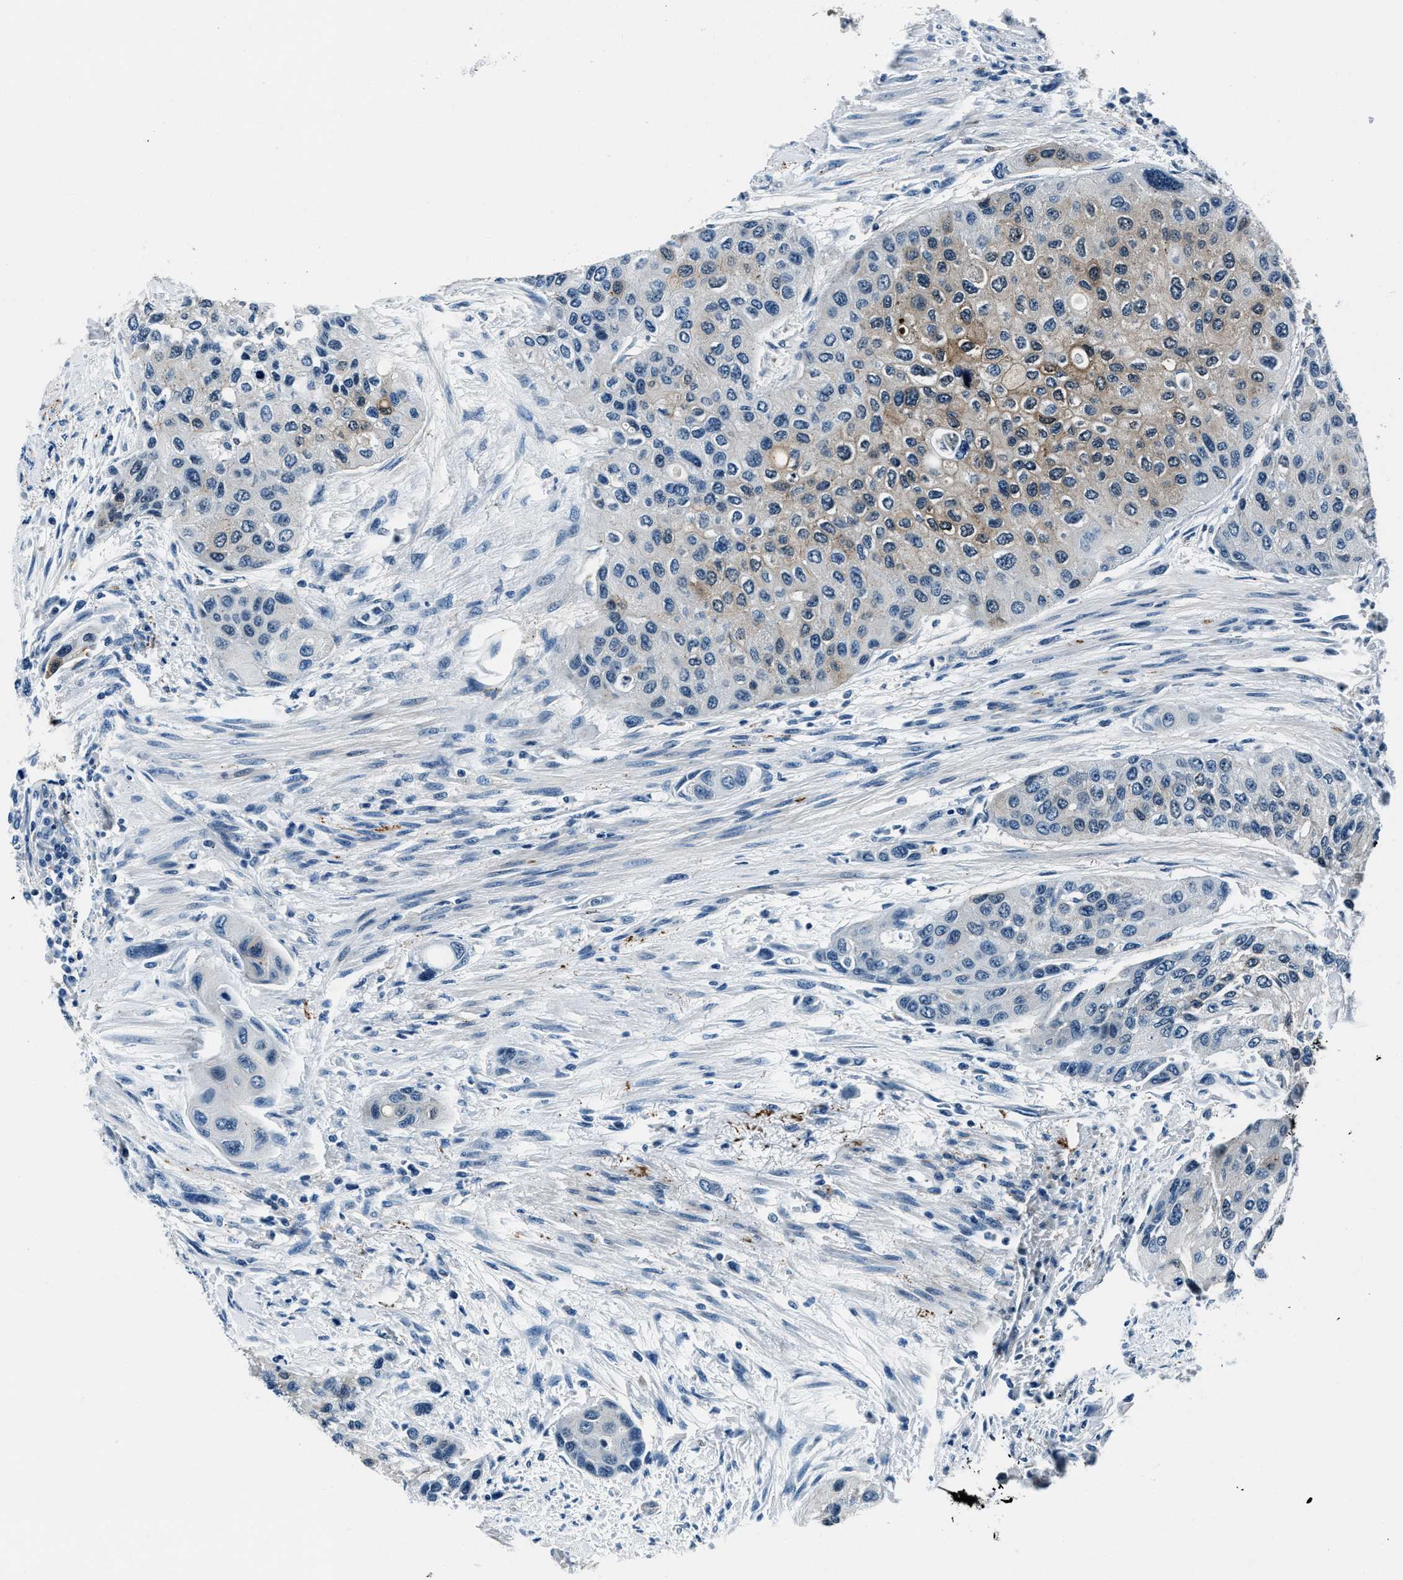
{"staining": {"intensity": "weak", "quantity": "<25%", "location": "cytoplasmic/membranous"}, "tissue": "urothelial cancer", "cell_type": "Tumor cells", "image_type": "cancer", "snomed": [{"axis": "morphology", "description": "Urothelial carcinoma, High grade"}, {"axis": "topography", "description": "Urinary bladder"}], "caption": "Urothelial cancer was stained to show a protein in brown. There is no significant staining in tumor cells. Brightfield microscopy of IHC stained with DAB (3,3'-diaminobenzidine) (brown) and hematoxylin (blue), captured at high magnification.", "gene": "PTPDC1", "patient": {"sex": "female", "age": 56}}